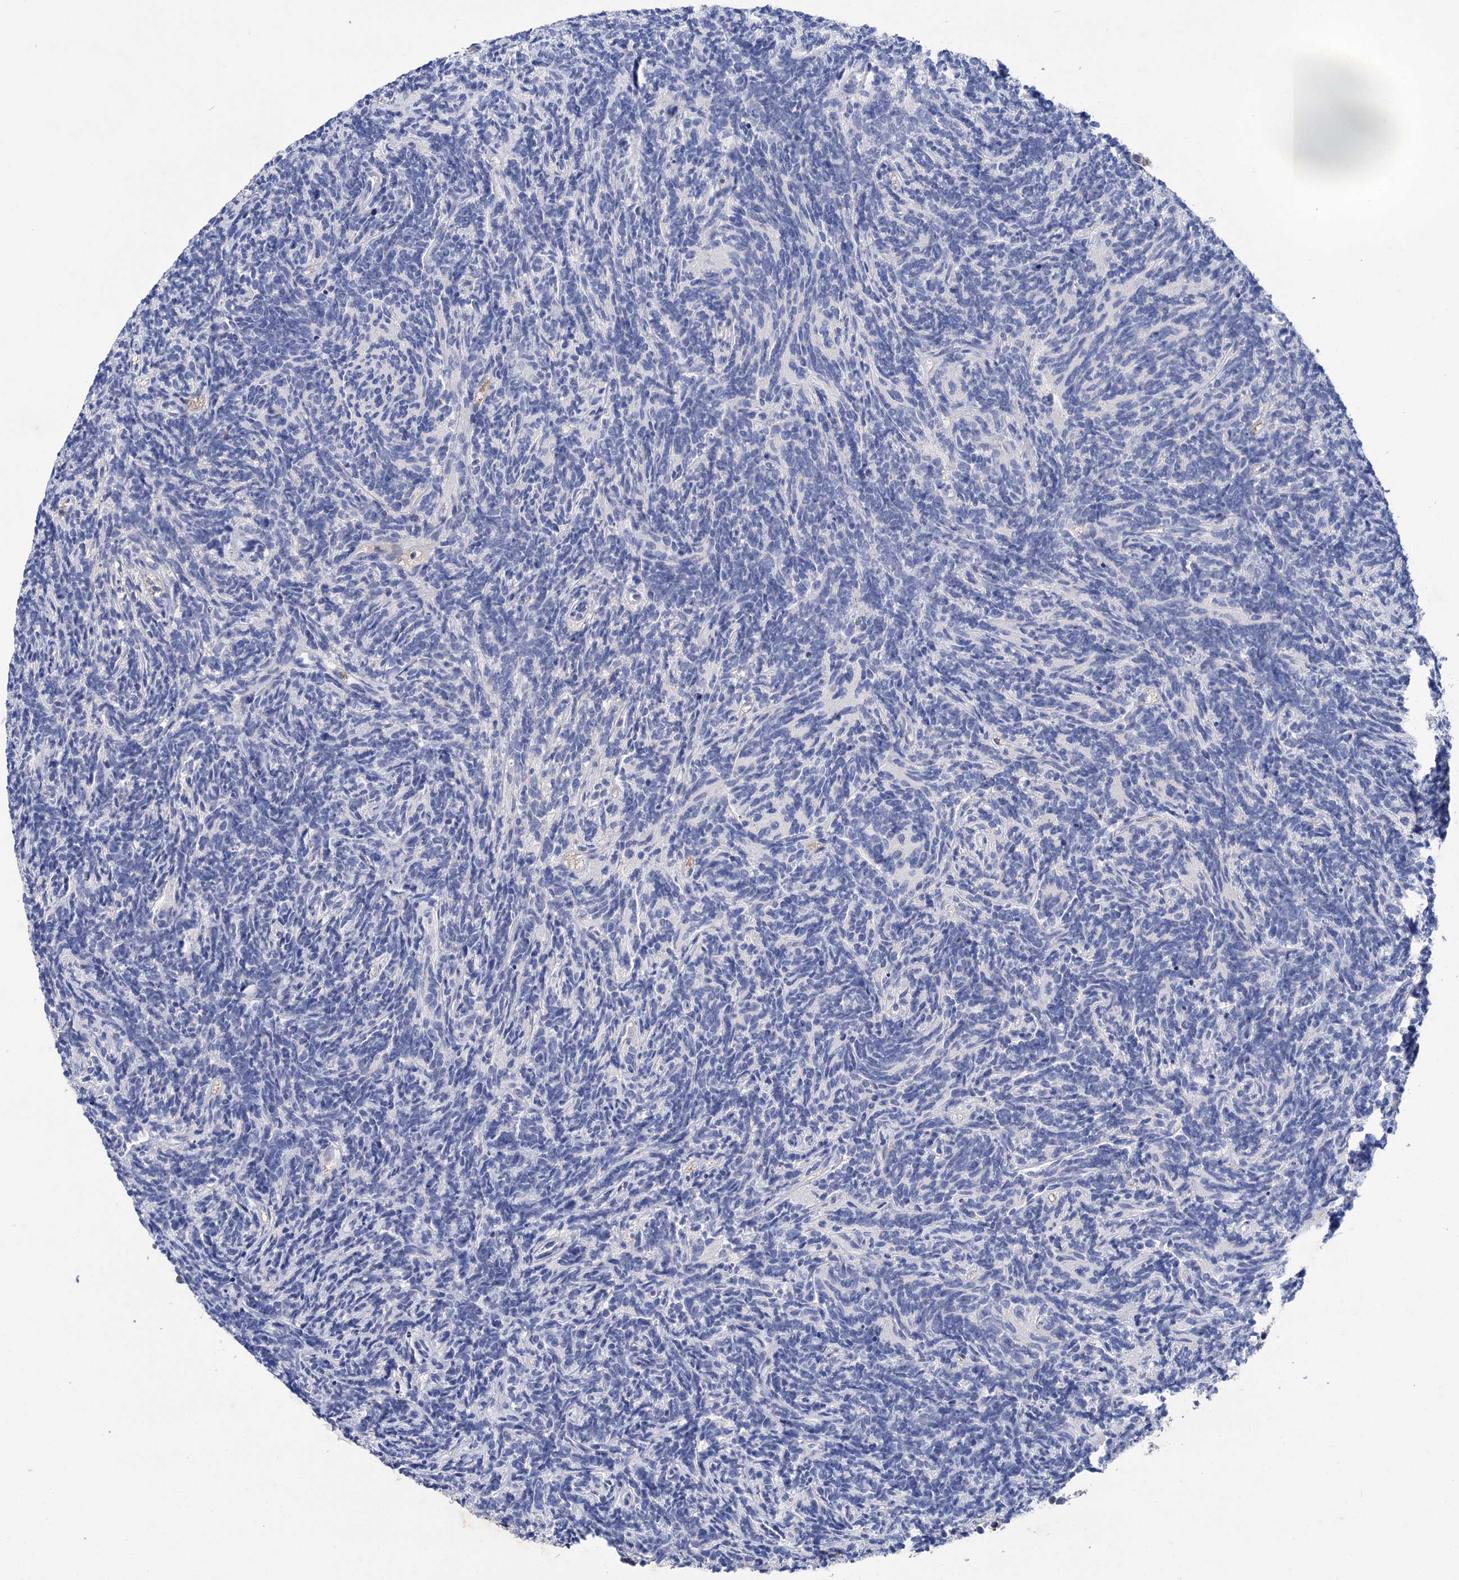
{"staining": {"intensity": "negative", "quantity": "none", "location": "none"}, "tissue": "glioma", "cell_type": "Tumor cells", "image_type": "cancer", "snomed": [{"axis": "morphology", "description": "Glioma, malignant, Low grade"}, {"axis": "topography", "description": "Brain"}], "caption": "Tumor cells show no significant staining in malignant glioma (low-grade).", "gene": "CLPB", "patient": {"sex": "female", "age": 1}}